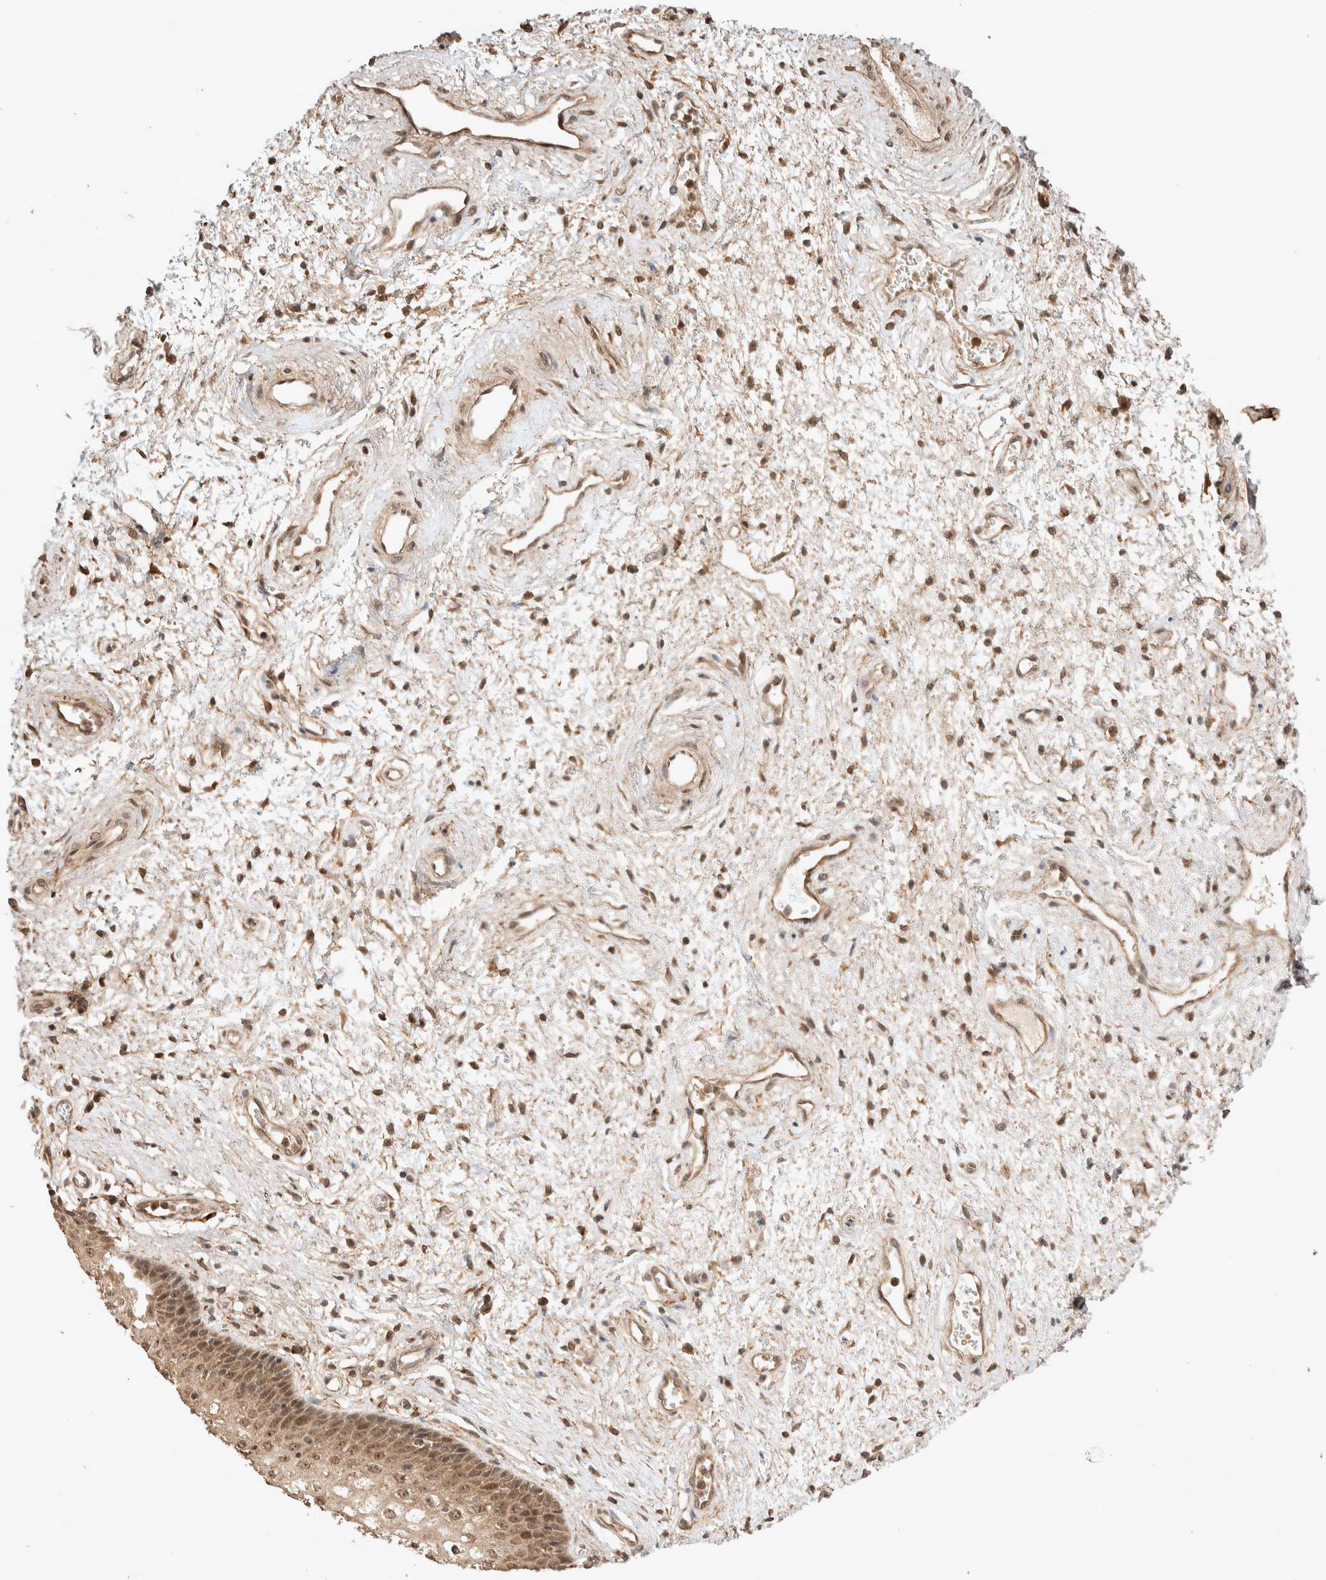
{"staining": {"intensity": "moderate", "quantity": ">75%", "location": "cytoplasmic/membranous,nuclear"}, "tissue": "vagina", "cell_type": "Squamous epithelial cells", "image_type": "normal", "snomed": [{"axis": "morphology", "description": "Normal tissue, NOS"}, {"axis": "topography", "description": "Vagina"}], "caption": "Vagina stained with DAB IHC reveals medium levels of moderate cytoplasmic/membranous,nuclear expression in approximately >75% of squamous epithelial cells.", "gene": "THRA", "patient": {"sex": "female", "age": 34}}